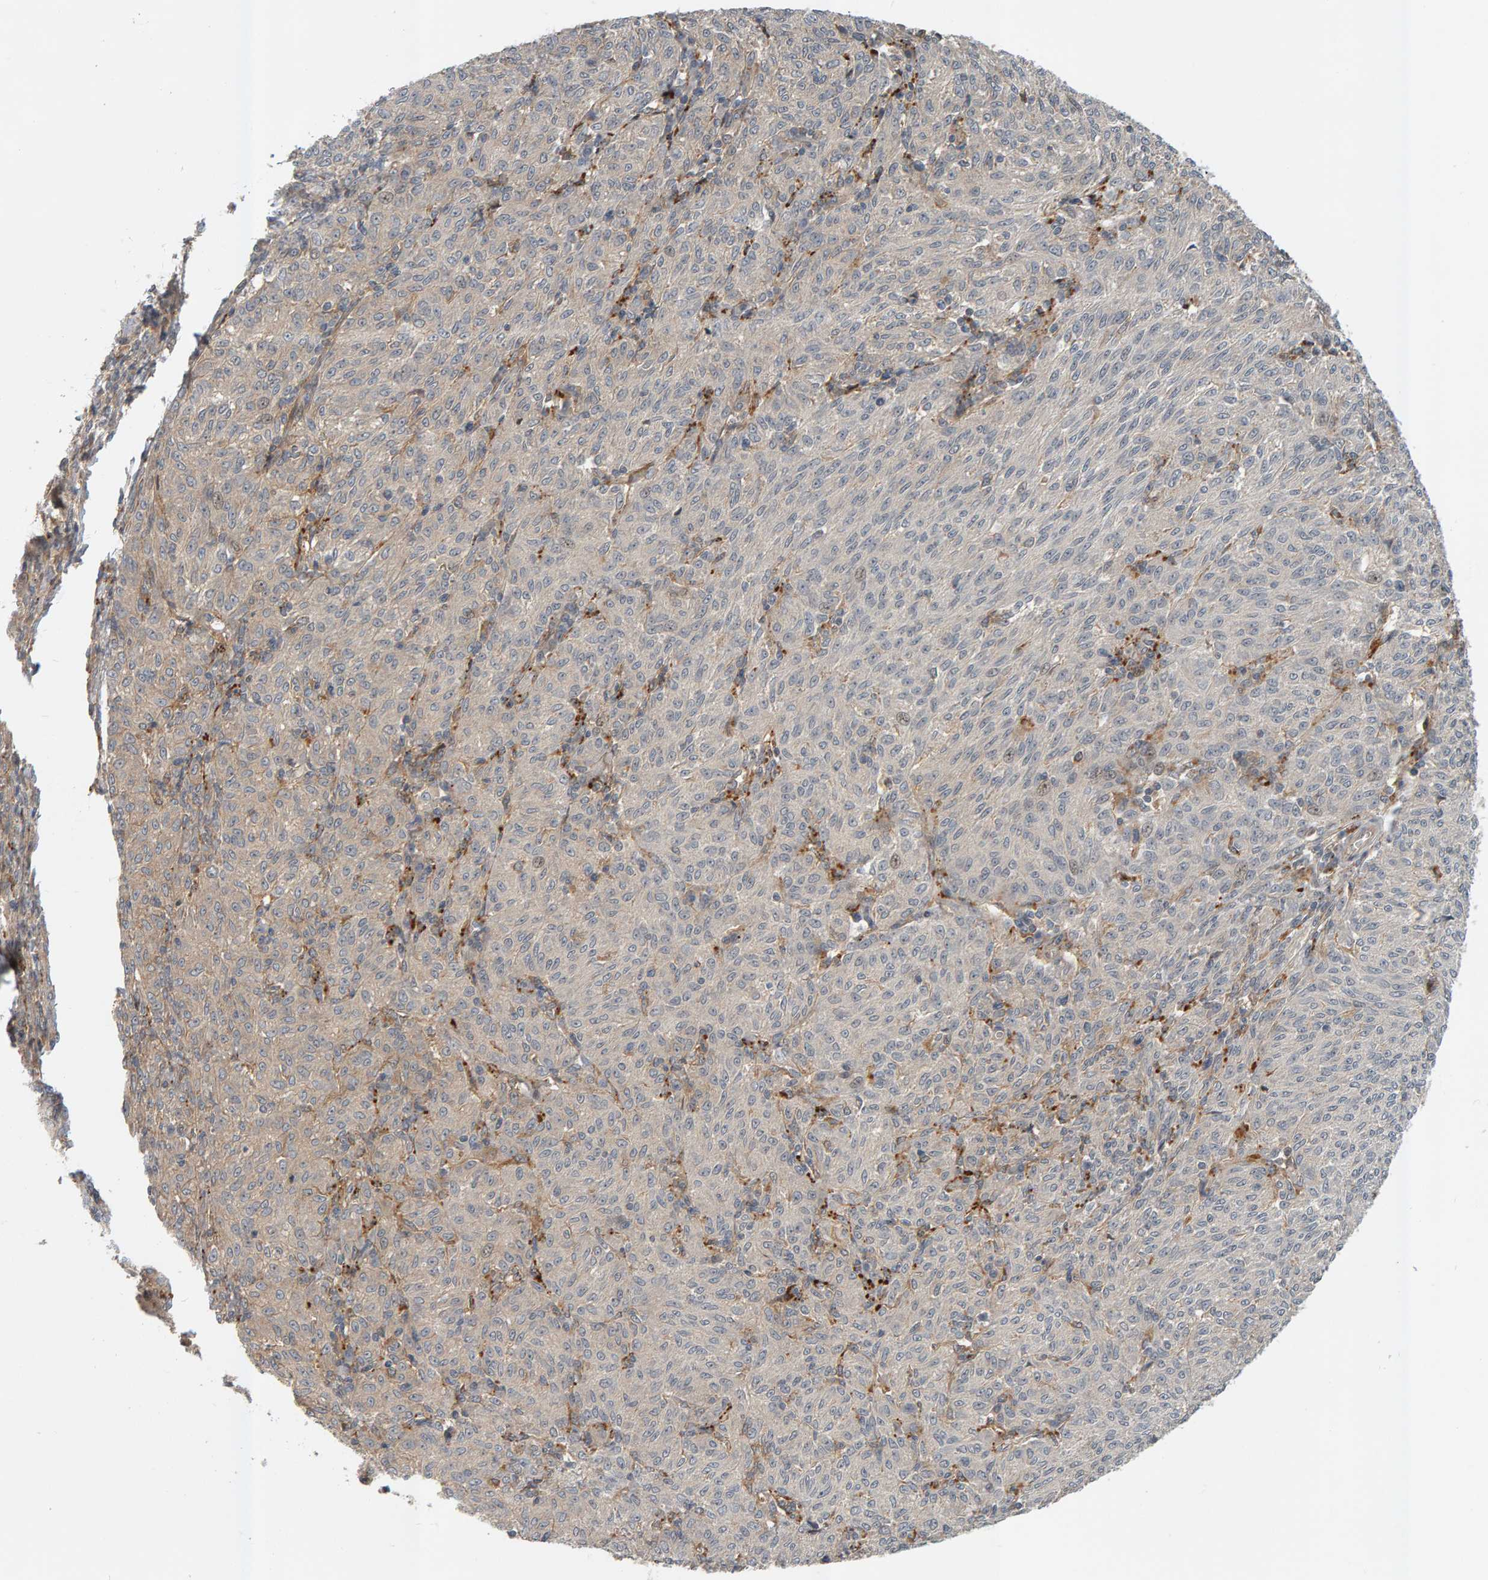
{"staining": {"intensity": "negative", "quantity": "none", "location": "none"}, "tissue": "melanoma", "cell_type": "Tumor cells", "image_type": "cancer", "snomed": [{"axis": "morphology", "description": "Malignant melanoma, NOS"}, {"axis": "topography", "description": "Skin"}], "caption": "DAB (3,3'-diaminobenzidine) immunohistochemical staining of melanoma exhibits no significant expression in tumor cells.", "gene": "ZNF160", "patient": {"sex": "female", "age": 72}}